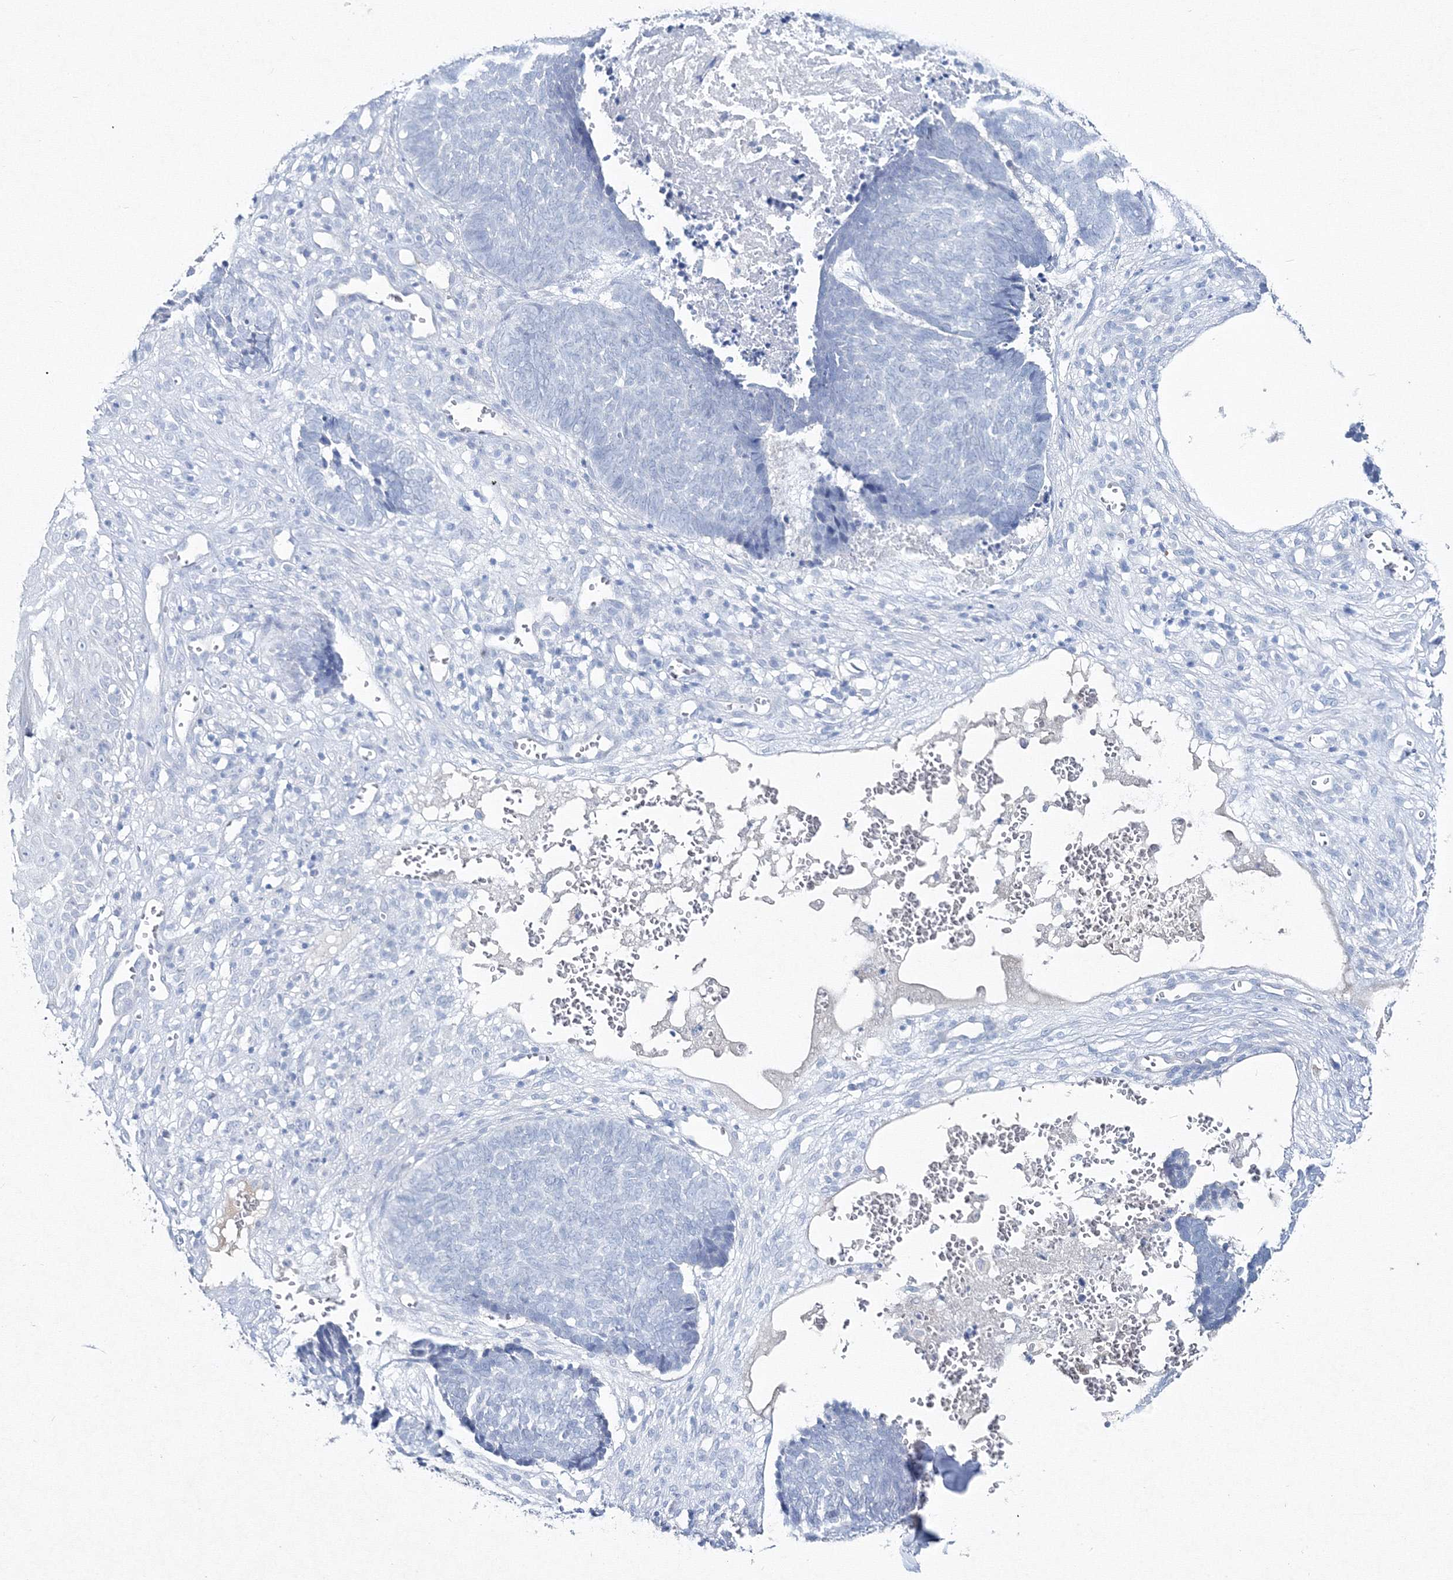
{"staining": {"intensity": "negative", "quantity": "none", "location": "none"}, "tissue": "skin cancer", "cell_type": "Tumor cells", "image_type": "cancer", "snomed": [{"axis": "morphology", "description": "Basal cell carcinoma"}, {"axis": "topography", "description": "Skin"}], "caption": "Tumor cells are negative for brown protein staining in skin cancer. (Brightfield microscopy of DAB (3,3'-diaminobenzidine) immunohistochemistry (IHC) at high magnification).", "gene": "GCKR", "patient": {"sex": "male", "age": 84}}